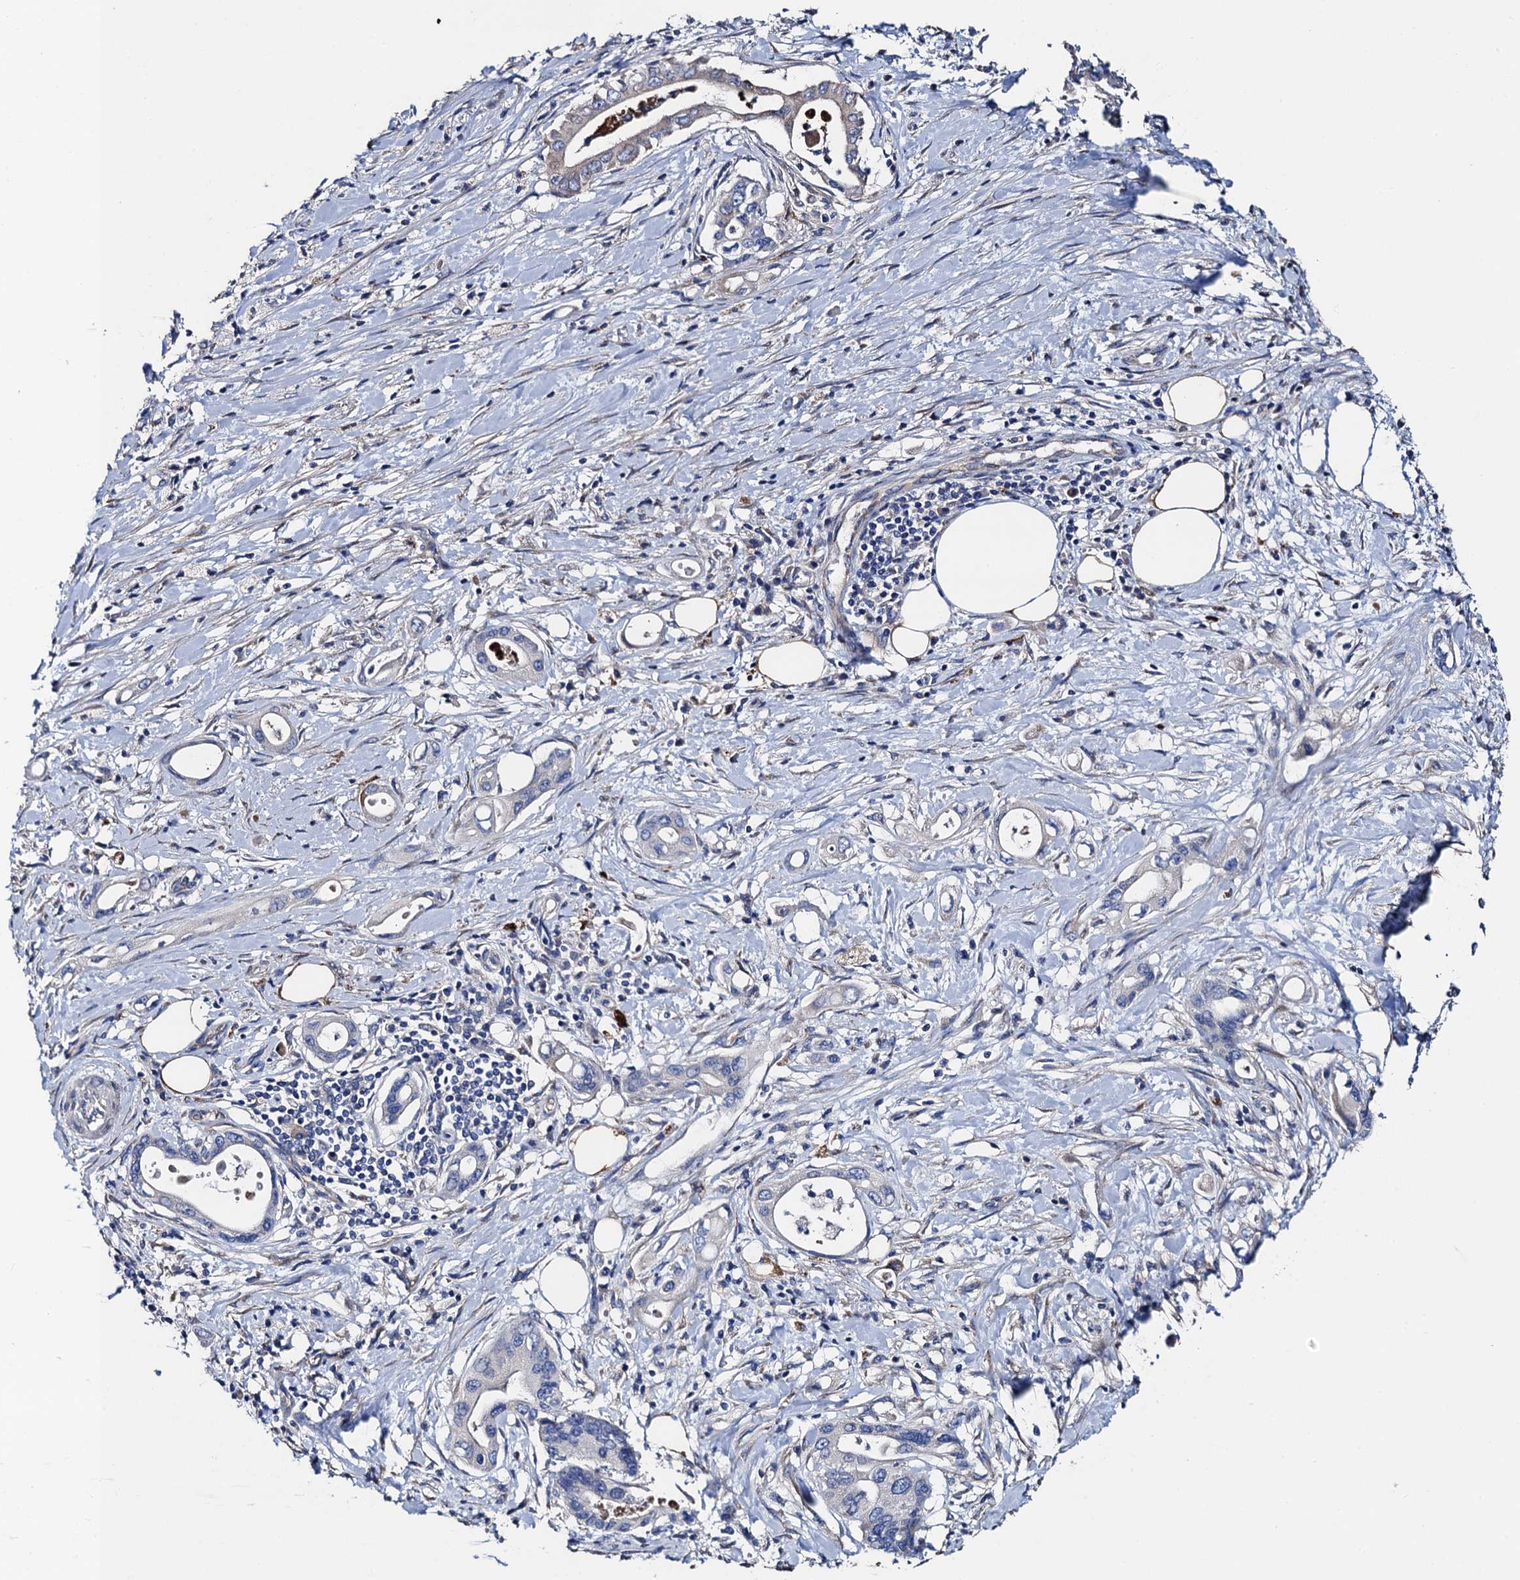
{"staining": {"intensity": "negative", "quantity": "none", "location": "none"}, "tissue": "pancreatic cancer", "cell_type": "Tumor cells", "image_type": "cancer", "snomed": [{"axis": "morphology", "description": "Adenocarcinoma, NOS"}, {"axis": "topography", "description": "Pancreas"}], "caption": "DAB immunohistochemical staining of human pancreatic cancer (adenocarcinoma) displays no significant positivity in tumor cells.", "gene": "FREM3", "patient": {"sex": "female", "age": 77}}